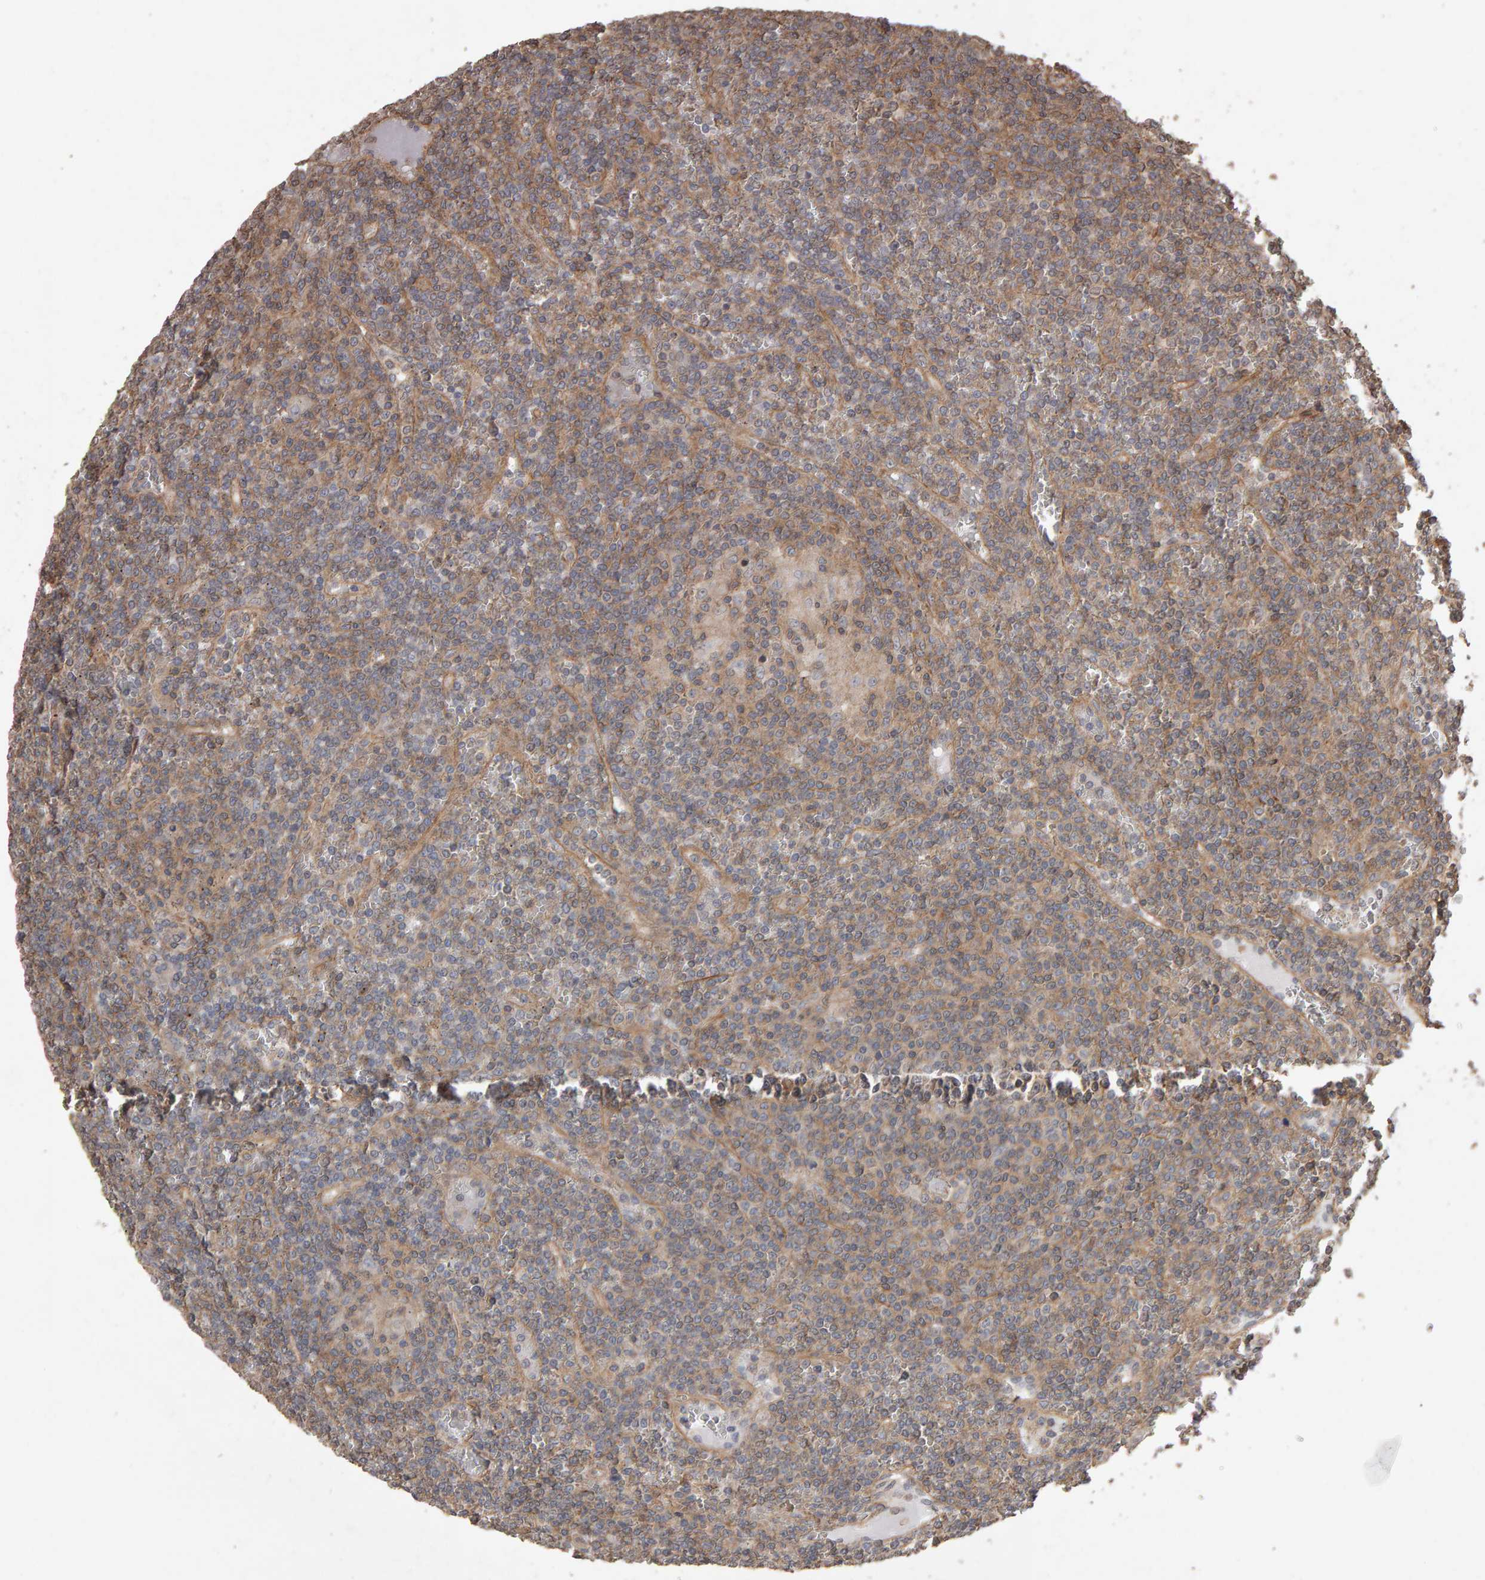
{"staining": {"intensity": "moderate", "quantity": "<25%", "location": "cytoplasmic/membranous"}, "tissue": "lymphoma", "cell_type": "Tumor cells", "image_type": "cancer", "snomed": [{"axis": "morphology", "description": "Malignant lymphoma, non-Hodgkin's type, Low grade"}, {"axis": "topography", "description": "Spleen"}], "caption": "Immunohistochemistry (IHC) photomicrograph of neoplastic tissue: human lymphoma stained using immunohistochemistry displays low levels of moderate protein expression localized specifically in the cytoplasmic/membranous of tumor cells, appearing as a cytoplasmic/membranous brown color.", "gene": "SCRIB", "patient": {"sex": "female", "age": 19}}